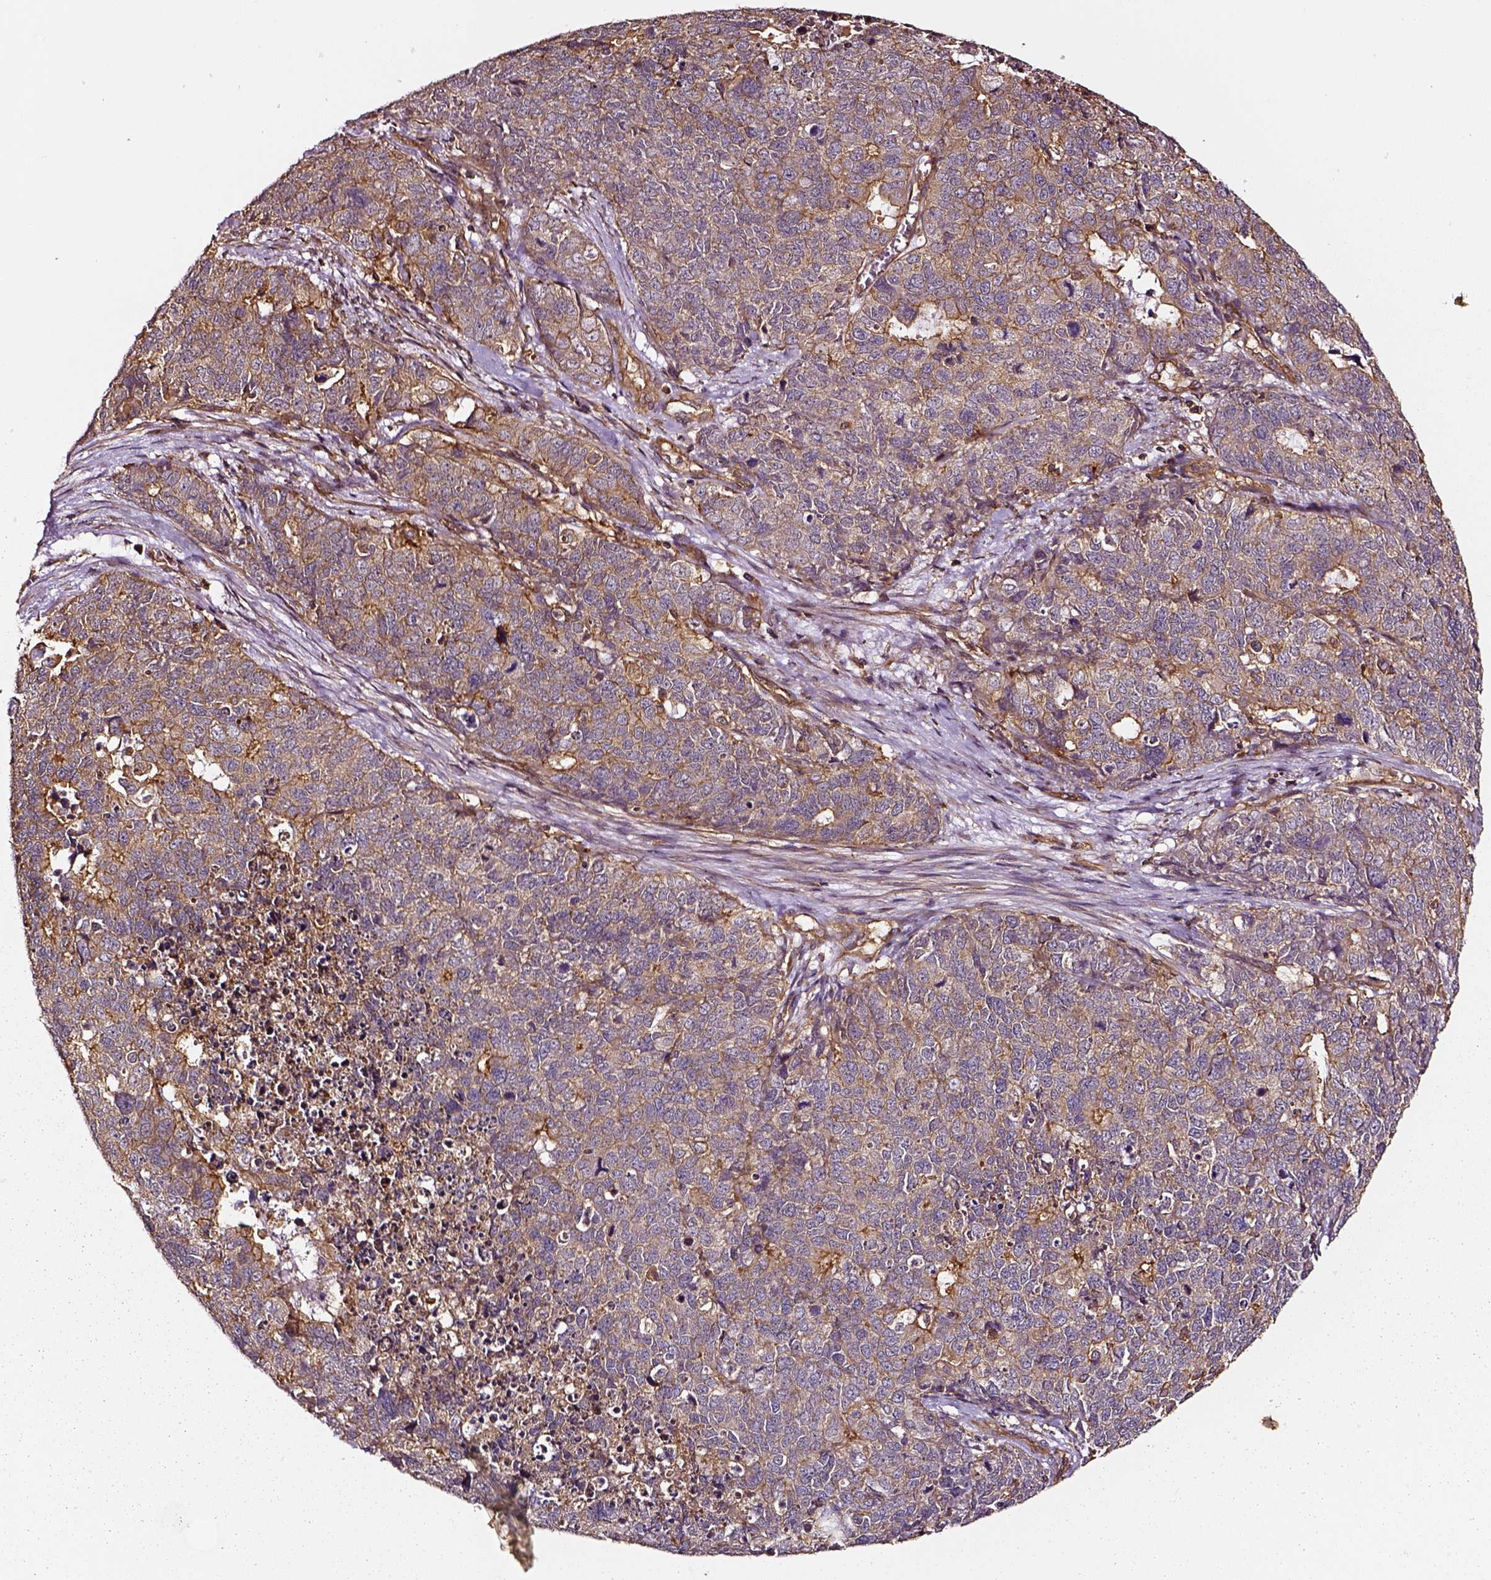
{"staining": {"intensity": "moderate", "quantity": ">75%", "location": "cytoplasmic/membranous"}, "tissue": "cervical cancer", "cell_type": "Tumor cells", "image_type": "cancer", "snomed": [{"axis": "morphology", "description": "Squamous cell carcinoma, NOS"}, {"axis": "topography", "description": "Cervix"}], "caption": "An immunohistochemistry (IHC) histopathology image of tumor tissue is shown. Protein staining in brown labels moderate cytoplasmic/membranous positivity in cervical cancer within tumor cells.", "gene": "RASSF5", "patient": {"sex": "female", "age": 63}}